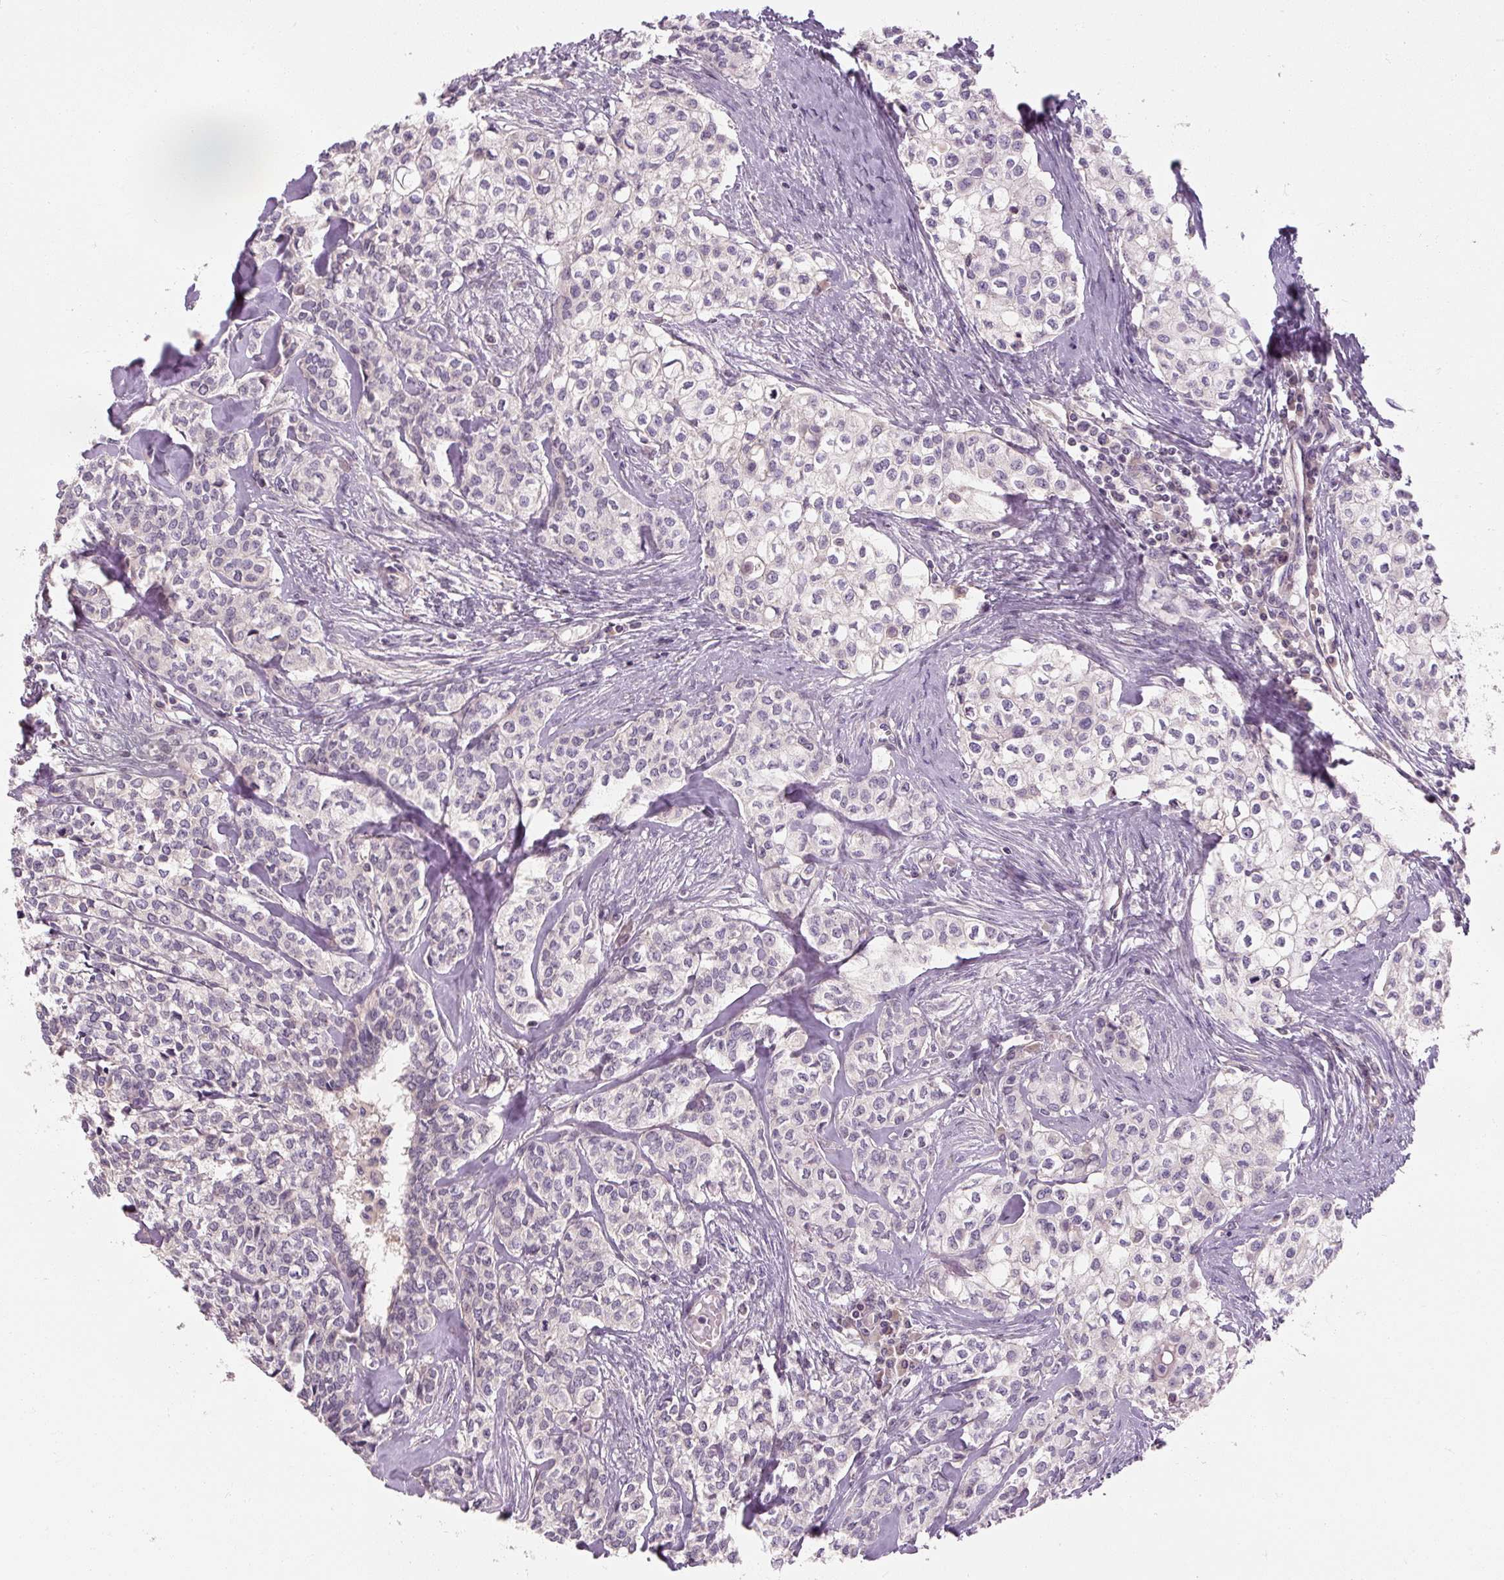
{"staining": {"intensity": "negative", "quantity": "none", "location": "none"}, "tissue": "head and neck cancer", "cell_type": "Tumor cells", "image_type": "cancer", "snomed": [{"axis": "morphology", "description": "Adenocarcinoma, NOS"}, {"axis": "topography", "description": "Head-Neck"}], "caption": "Tumor cells are negative for brown protein staining in adenocarcinoma (head and neck).", "gene": "RB1CC1", "patient": {"sex": "male", "age": 81}}